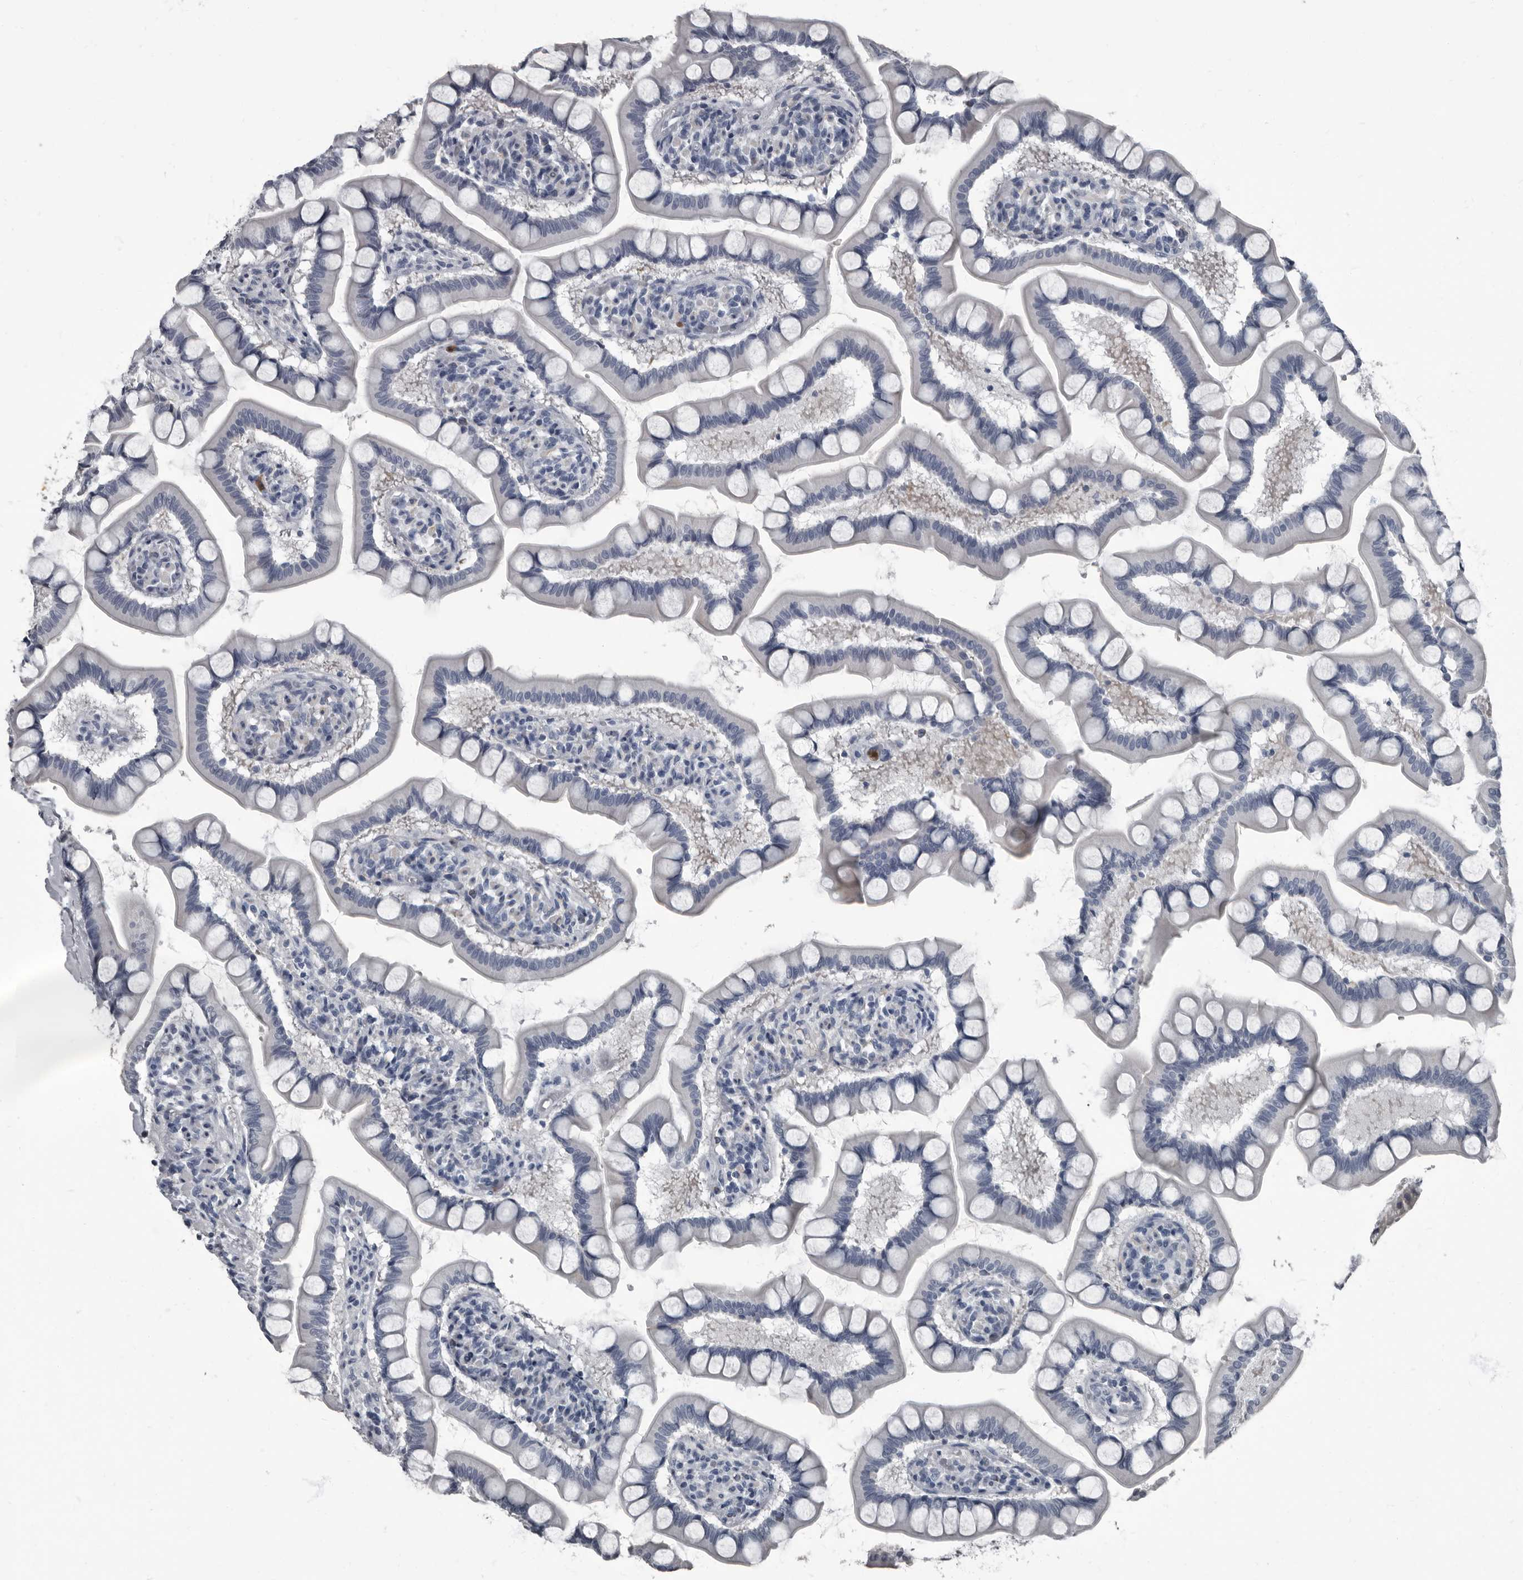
{"staining": {"intensity": "negative", "quantity": "none", "location": "none"}, "tissue": "small intestine", "cell_type": "Glandular cells", "image_type": "normal", "snomed": [{"axis": "morphology", "description": "Normal tissue, NOS"}, {"axis": "topography", "description": "Small intestine"}], "caption": "IHC of normal human small intestine demonstrates no expression in glandular cells. The staining is performed using DAB brown chromogen with nuclei counter-stained in using hematoxylin.", "gene": "TPD52L1", "patient": {"sex": "male", "age": 41}}